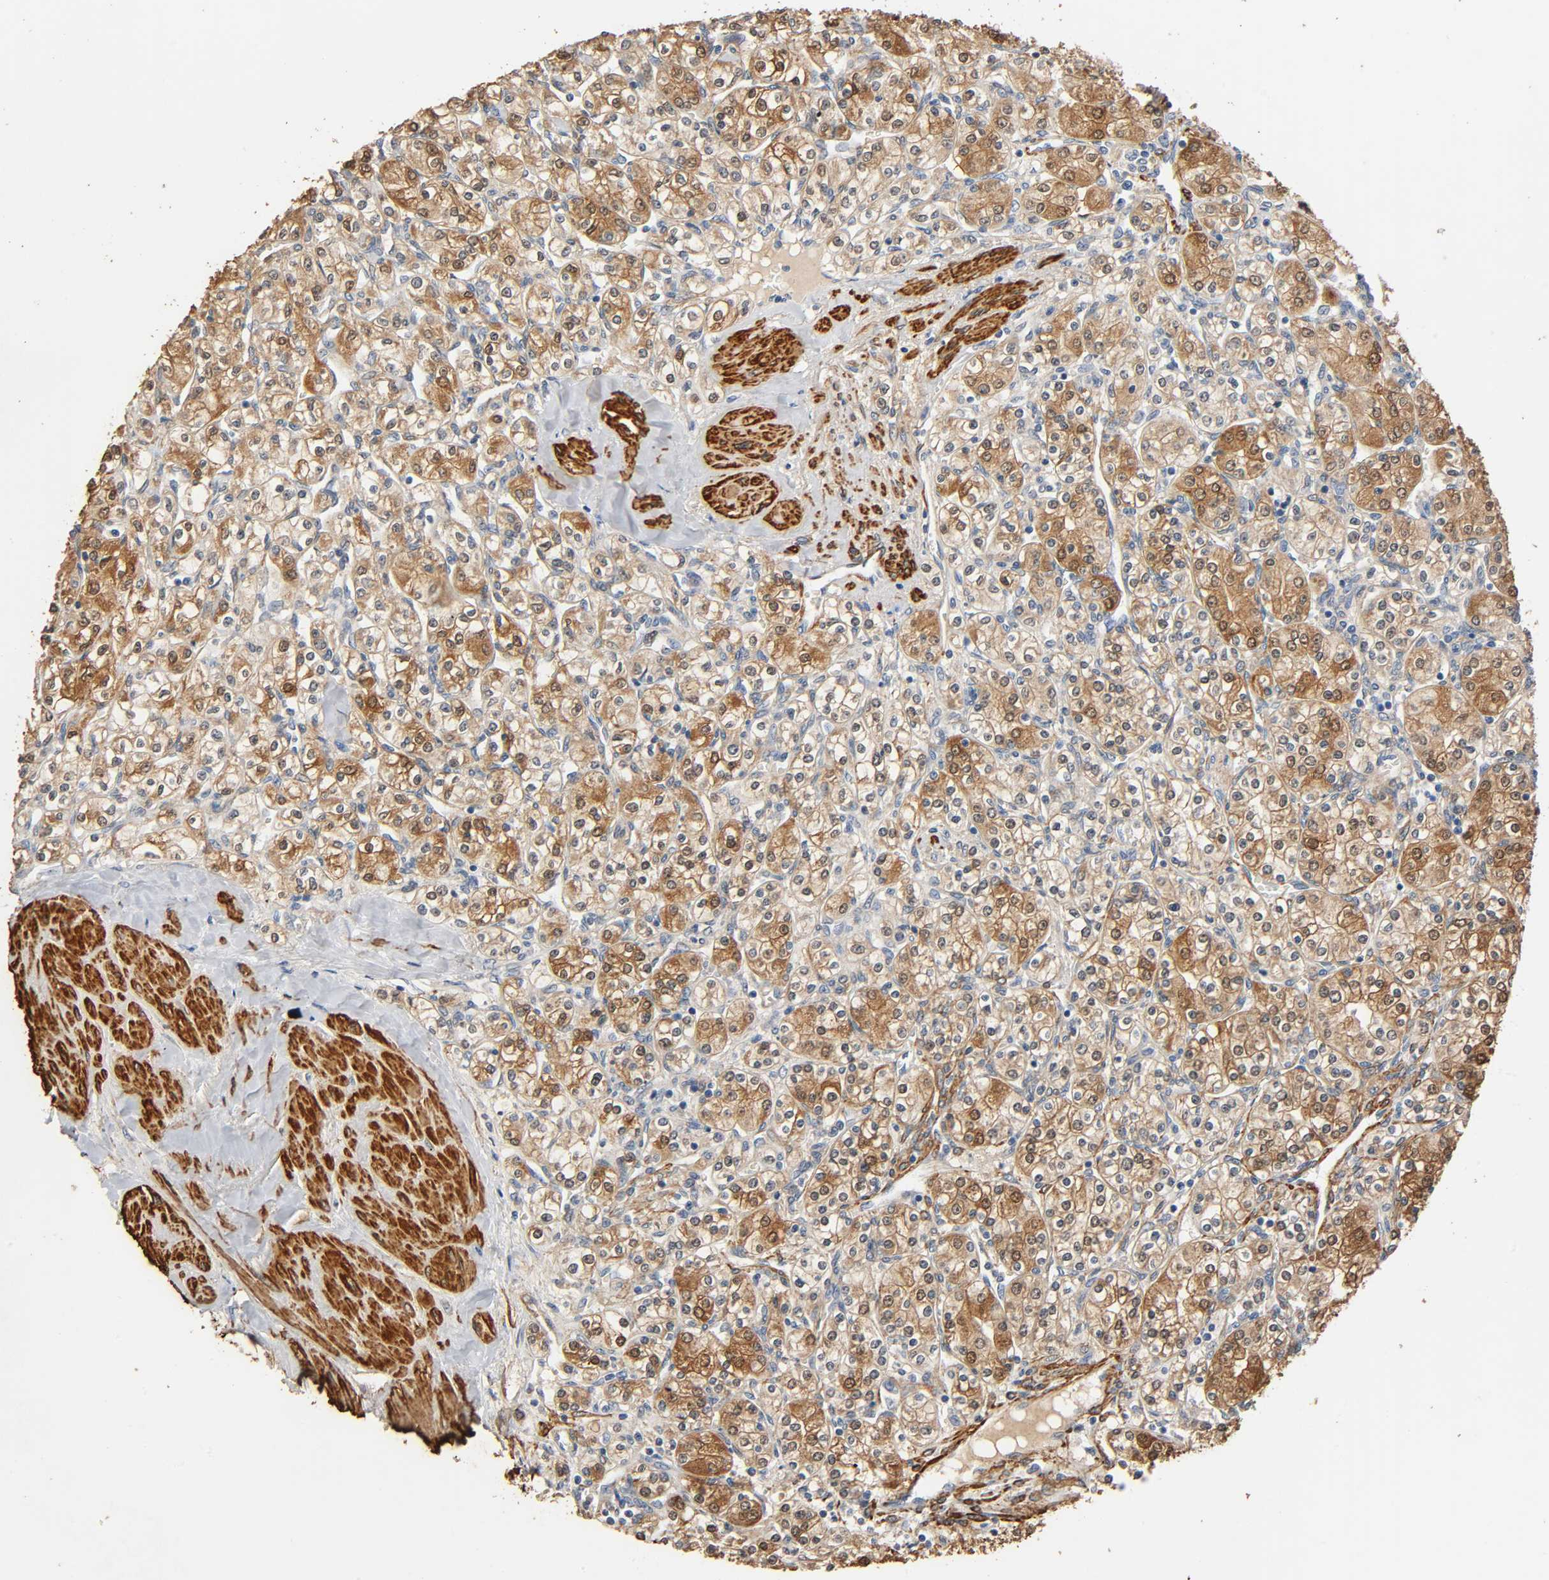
{"staining": {"intensity": "moderate", "quantity": ">75%", "location": "cytoplasmic/membranous,nuclear"}, "tissue": "renal cancer", "cell_type": "Tumor cells", "image_type": "cancer", "snomed": [{"axis": "morphology", "description": "Adenocarcinoma, NOS"}, {"axis": "topography", "description": "Kidney"}], "caption": "Immunohistochemistry photomicrograph of neoplastic tissue: human renal cancer stained using immunohistochemistry (IHC) shows medium levels of moderate protein expression localized specifically in the cytoplasmic/membranous and nuclear of tumor cells, appearing as a cytoplasmic/membranous and nuclear brown color.", "gene": "GSTA3", "patient": {"sex": "male", "age": 77}}